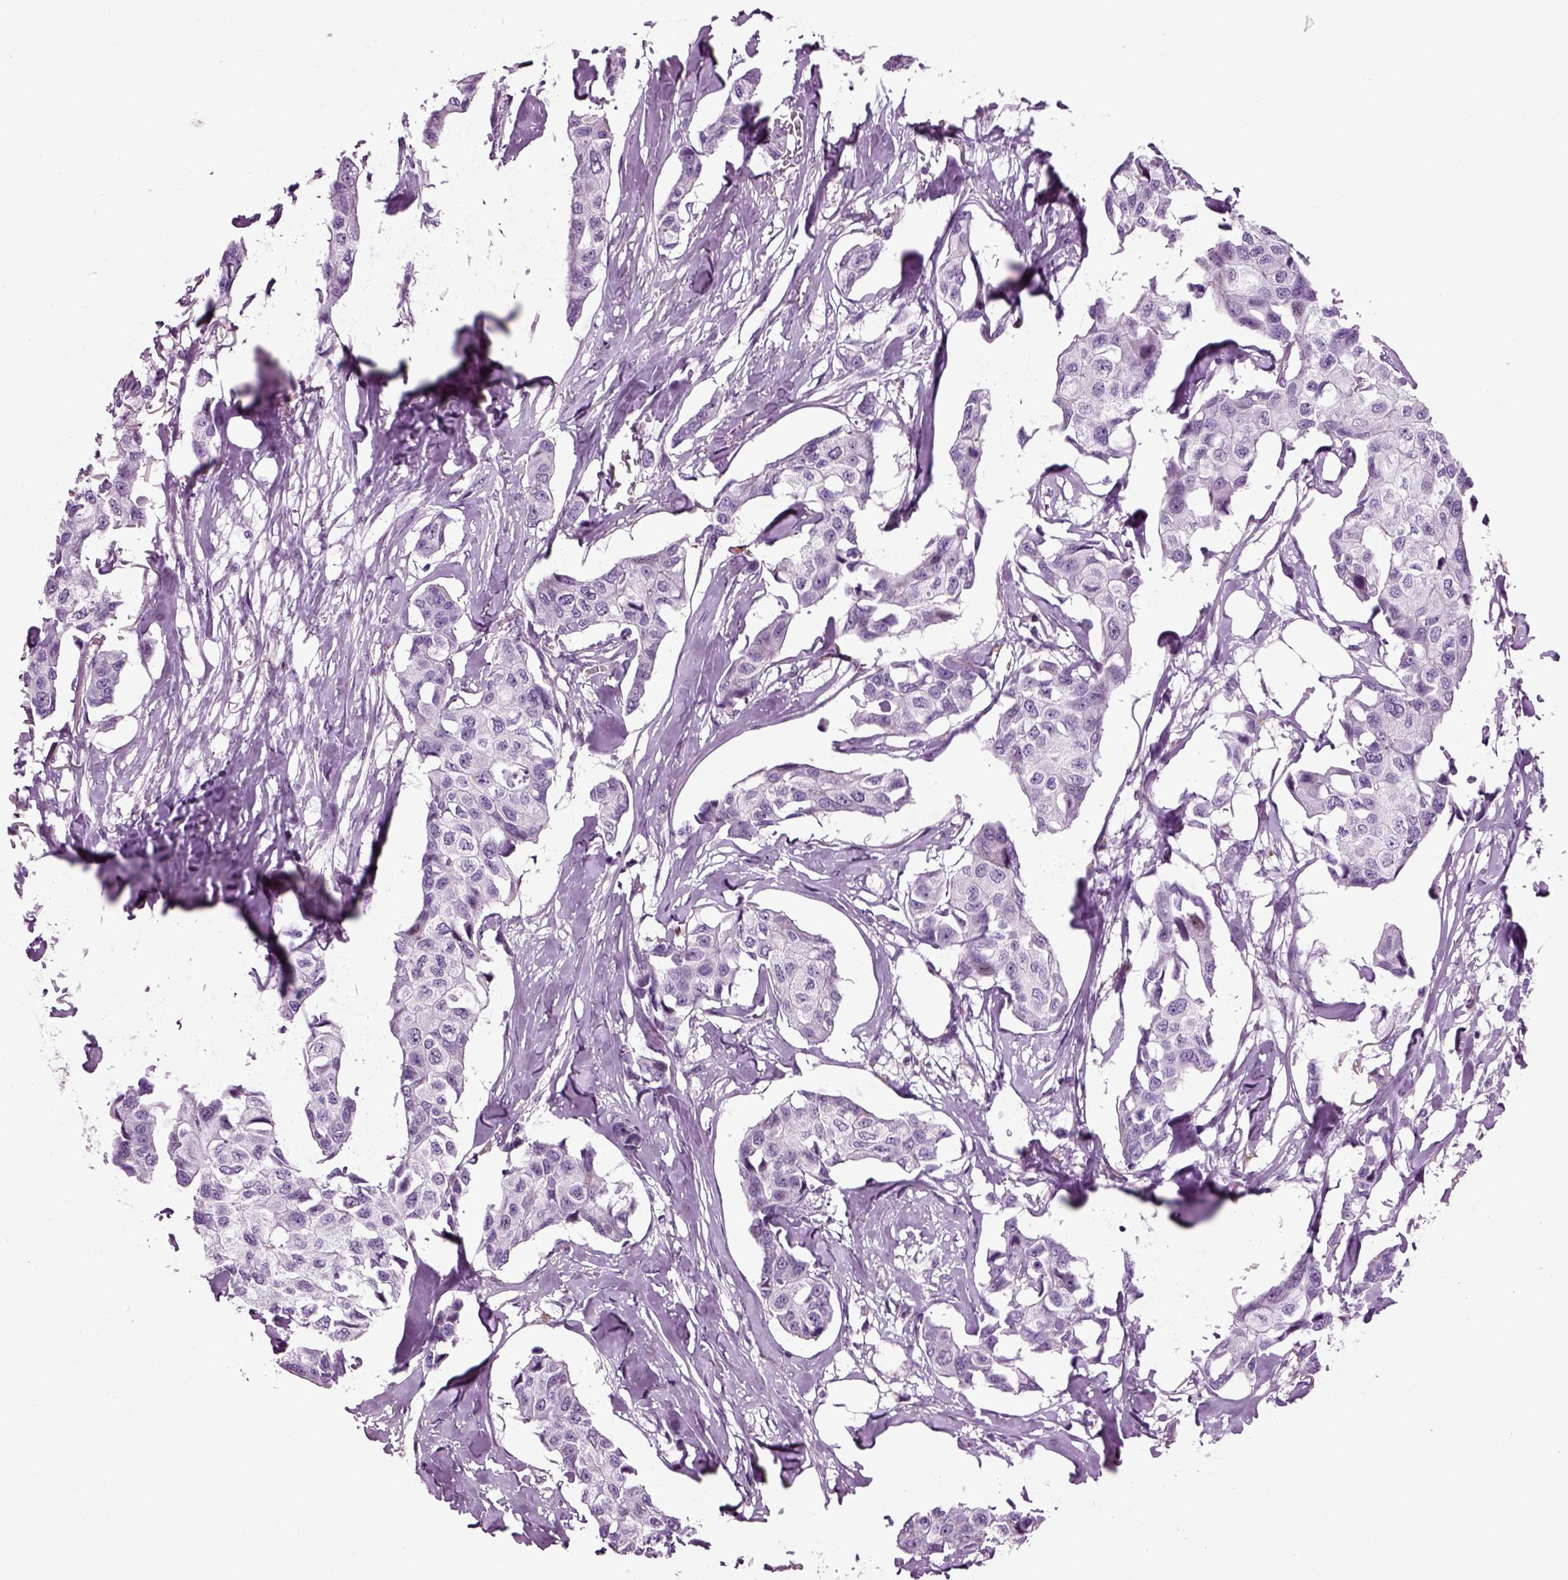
{"staining": {"intensity": "negative", "quantity": "none", "location": "none"}, "tissue": "breast cancer", "cell_type": "Tumor cells", "image_type": "cancer", "snomed": [{"axis": "morphology", "description": "Duct carcinoma"}, {"axis": "topography", "description": "Breast"}], "caption": "Histopathology image shows no protein expression in tumor cells of breast cancer tissue. (DAB IHC, high magnification).", "gene": "ARID3A", "patient": {"sex": "female", "age": 80}}